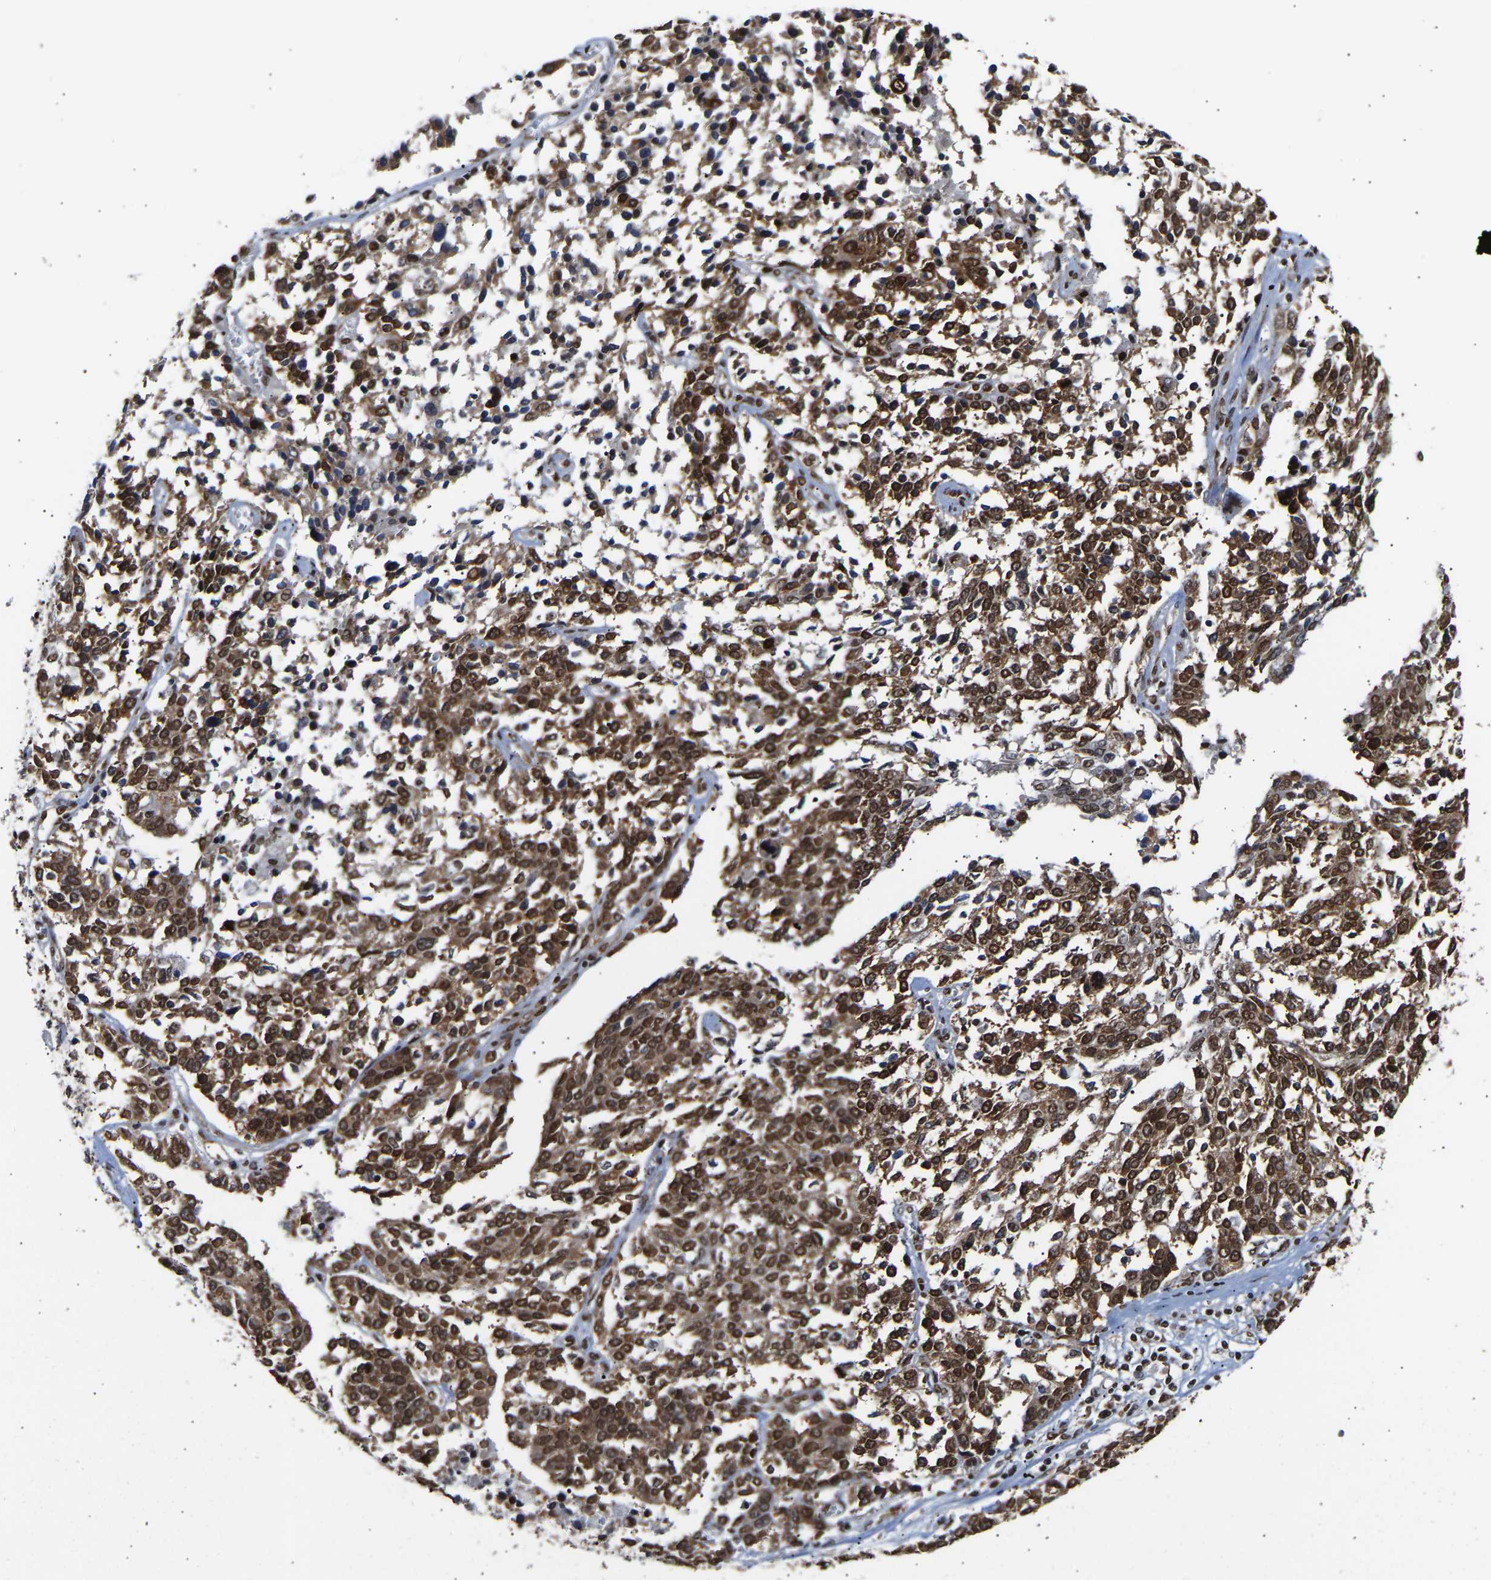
{"staining": {"intensity": "strong", "quantity": ">75%", "location": "nuclear"}, "tissue": "ovarian cancer", "cell_type": "Tumor cells", "image_type": "cancer", "snomed": [{"axis": "morphology", "description": "Cystadenocarcinoma, serous, NOS"}, {"axis": "topography", "description": "Ovary"}], "caption": "Protein staining of serous cystadenocarcinoma (ovarian) tissue exhibits strong nuclear staining in approximately >75% of tumor cells.", "gene": "PSIP1", "patient": {"sex": "female", "age": 44}}